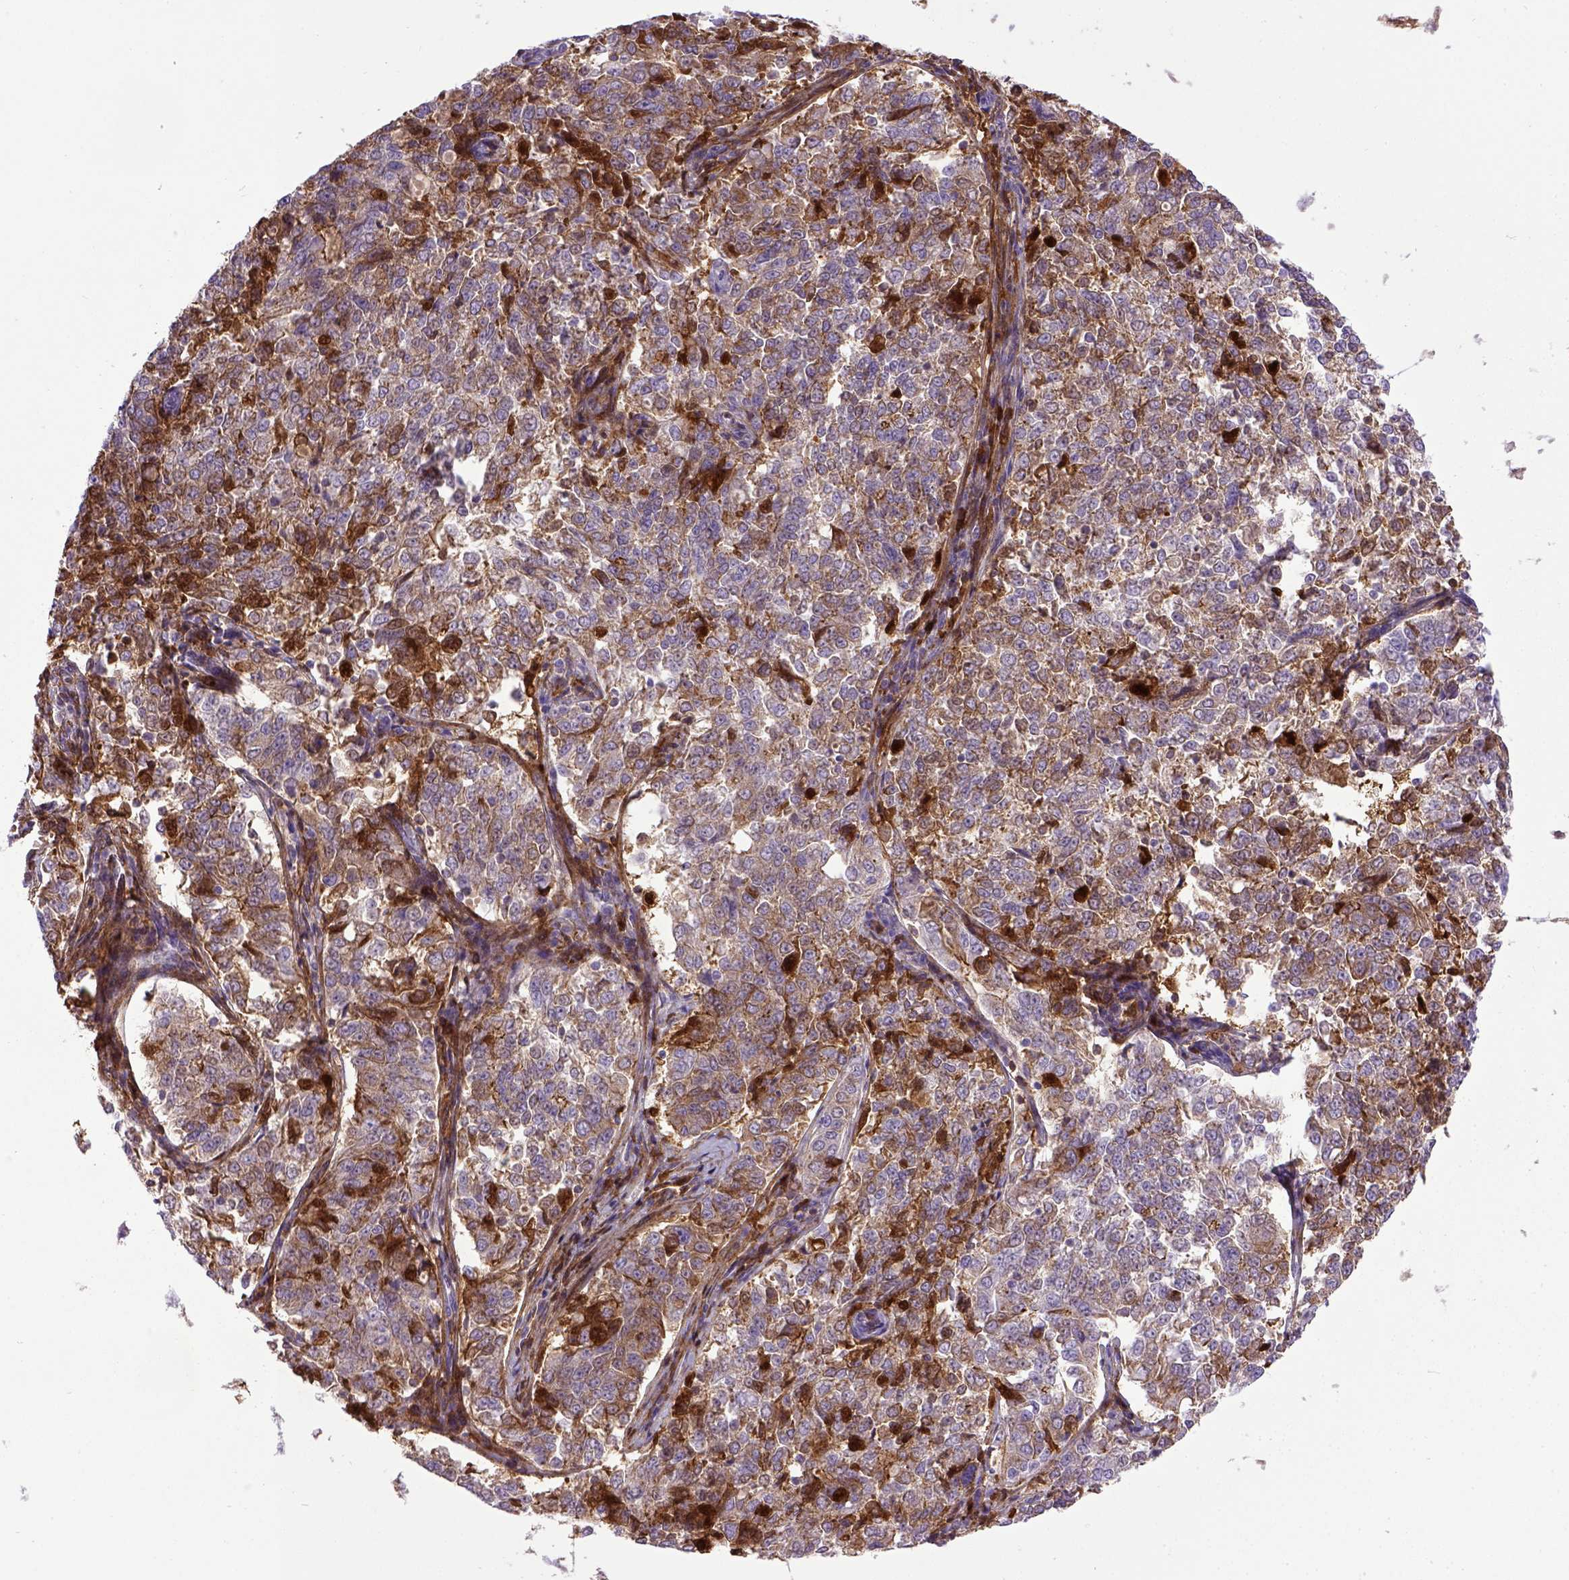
{"staining": {"intensity": "moderate", "quantity": ">75%", "location": "cytoplasmic/membranous"}, "tissue": "endometrial cancer", "cell_type": "Tumor cells", "image_type": "cancer", "snomed": [{"axis": "morphology", "description": "Adenocarcinoma, NOS"}, {"axis": "topography", "description": "Endometrium"}], "caption": "Immunohistochemistry (IHC) photomicrograph of neoplastic tissue: adenocarcinoma (endometrial) stained using IHC demonstrates medium levels of moderate protein expression localized specifically in the cytoplasmic/membranous of tumor cells, appearing as a cytoplasmic/membranous brown color.", "gene": "CDH1", "patient": {"sex": "female", "age": 43}}